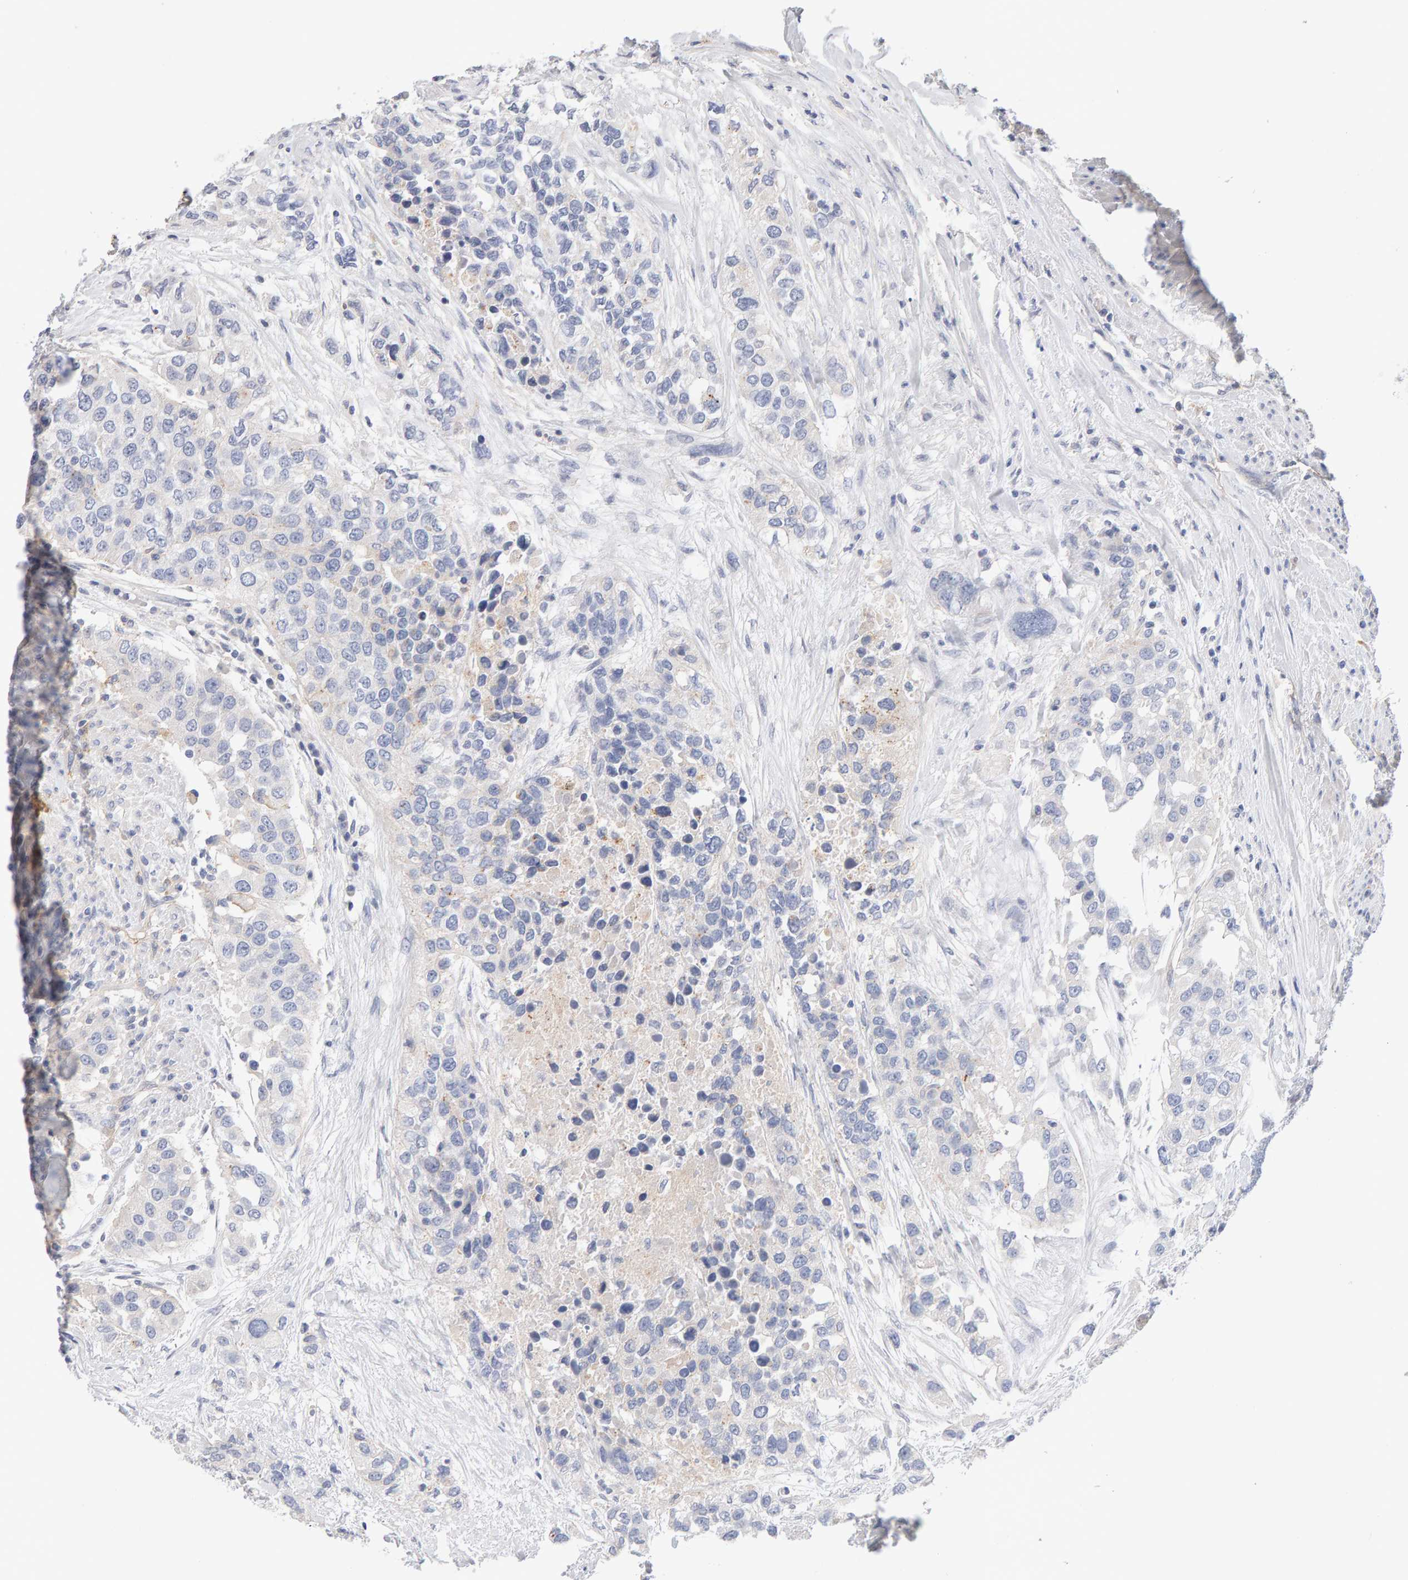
{"staining": {"intensity": "negative", "quantity": "none", "location": "none"}, "tissue": "urothelial cancer", "cell_type": "Tumor cells", "image_type": "cancer", "snomed": [{"axis": "morphology", "description": "Urothelial carcinoma, High grade"}, {"axis": "topography", "description": "Urinary bladder"}], "caption": "A histopathology image of human urothelial carcinoma (high-grade) is negative for staining in tumor cells.", "gene": "METRNL", "patient": {"sex": "female", "age": 80}}